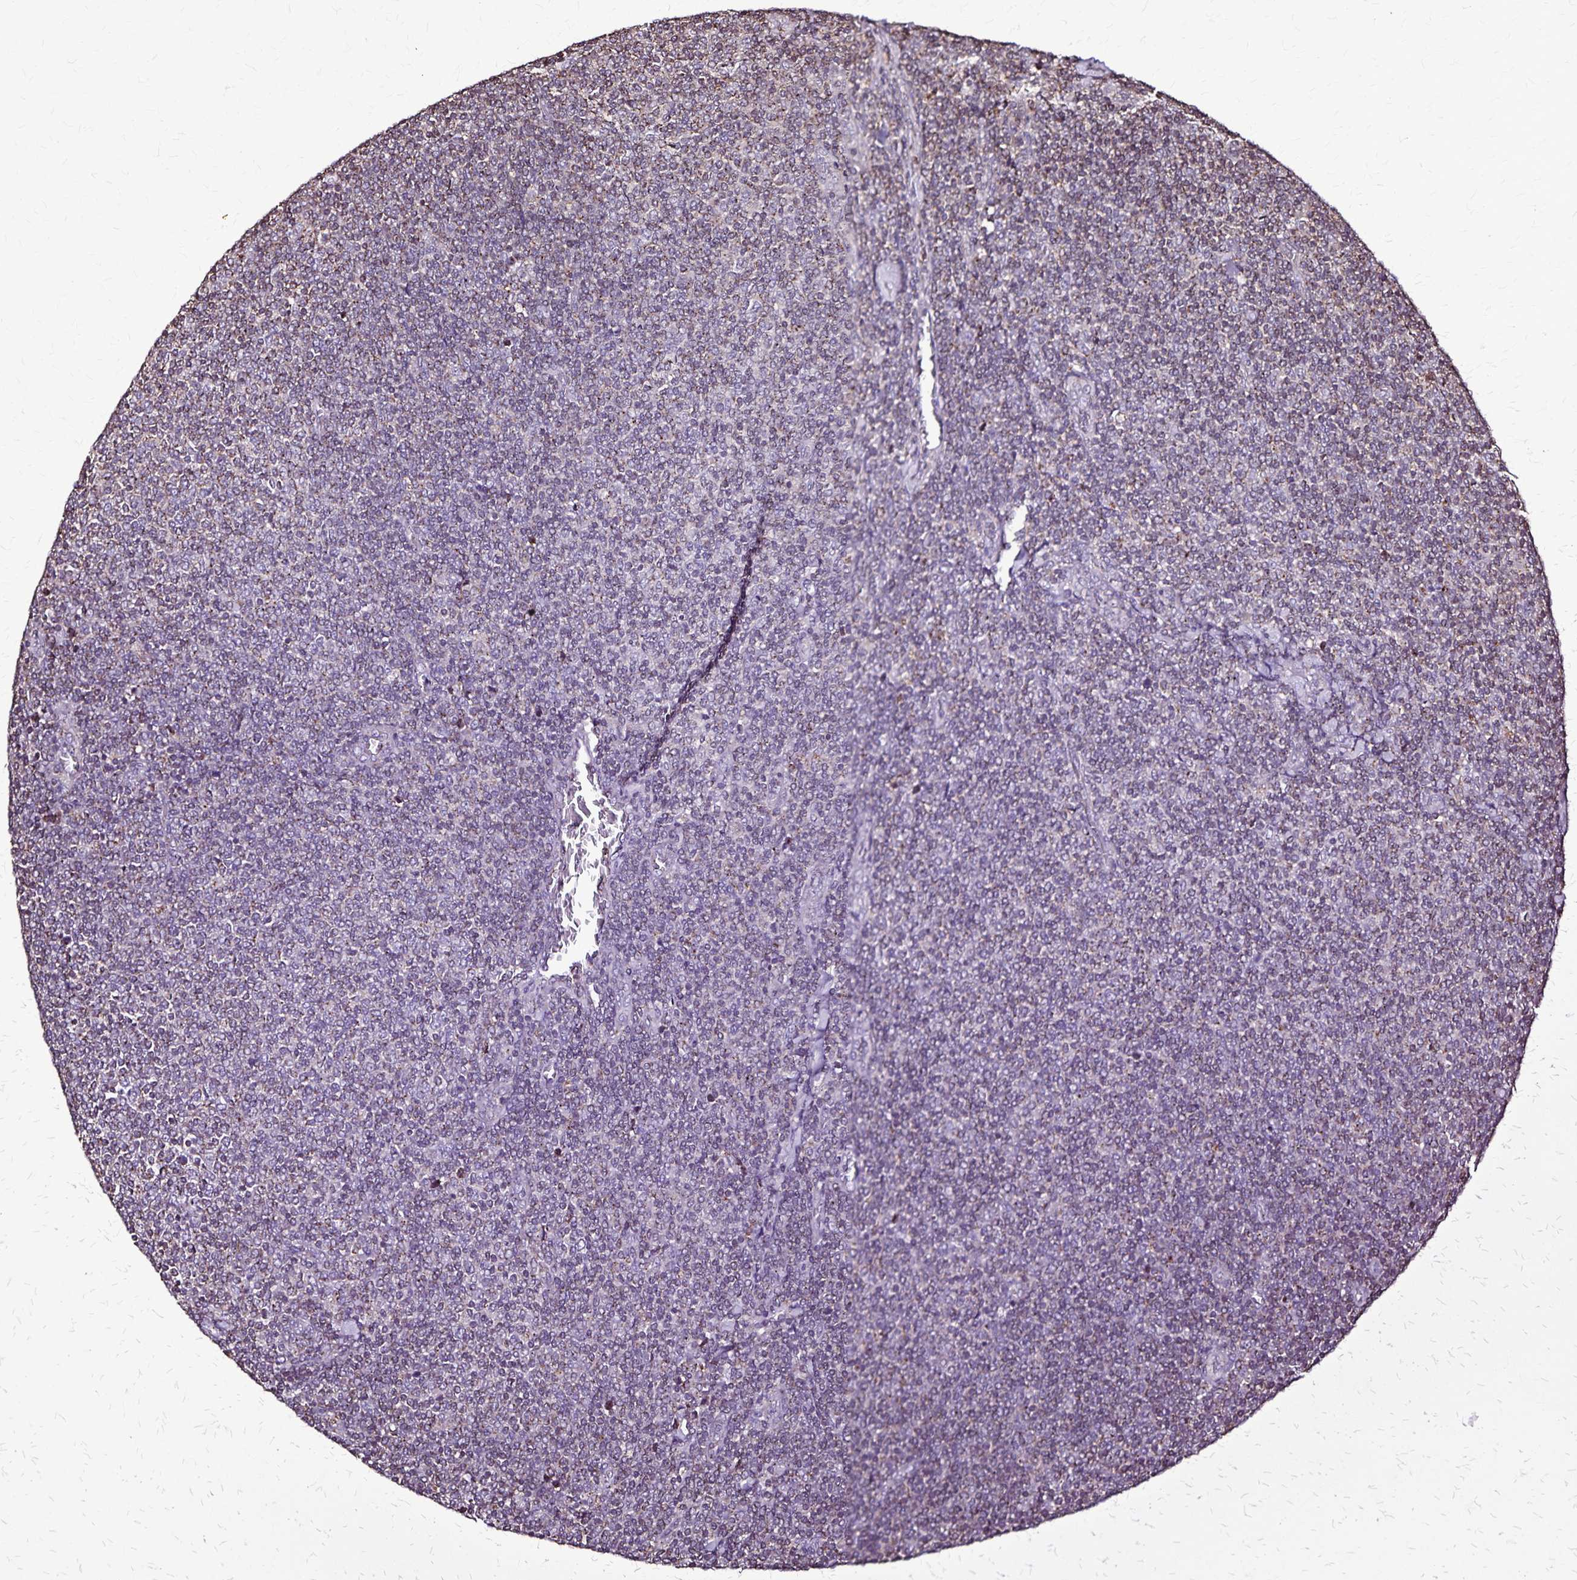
{"staining": {"intensity": "negative", "quantity": "none", "location": "none"}, "tissue": "lymphoma", "cell_type": "Tumor cells", "image_type": "cancer", "snomed": [{"axis": "morphology", "description": "Malignant lymphoma, non-Hodgkin's type, Low grade"}, {"axis": "topography", "description": "Lymph node"}], "caption": "This is an immunohistochemistry (IHC) histopathology image of lymphoma. There is no expression in tumor cells.", "gene": "CHMP1B", "patient": {"sex": "male", "age": 52}}